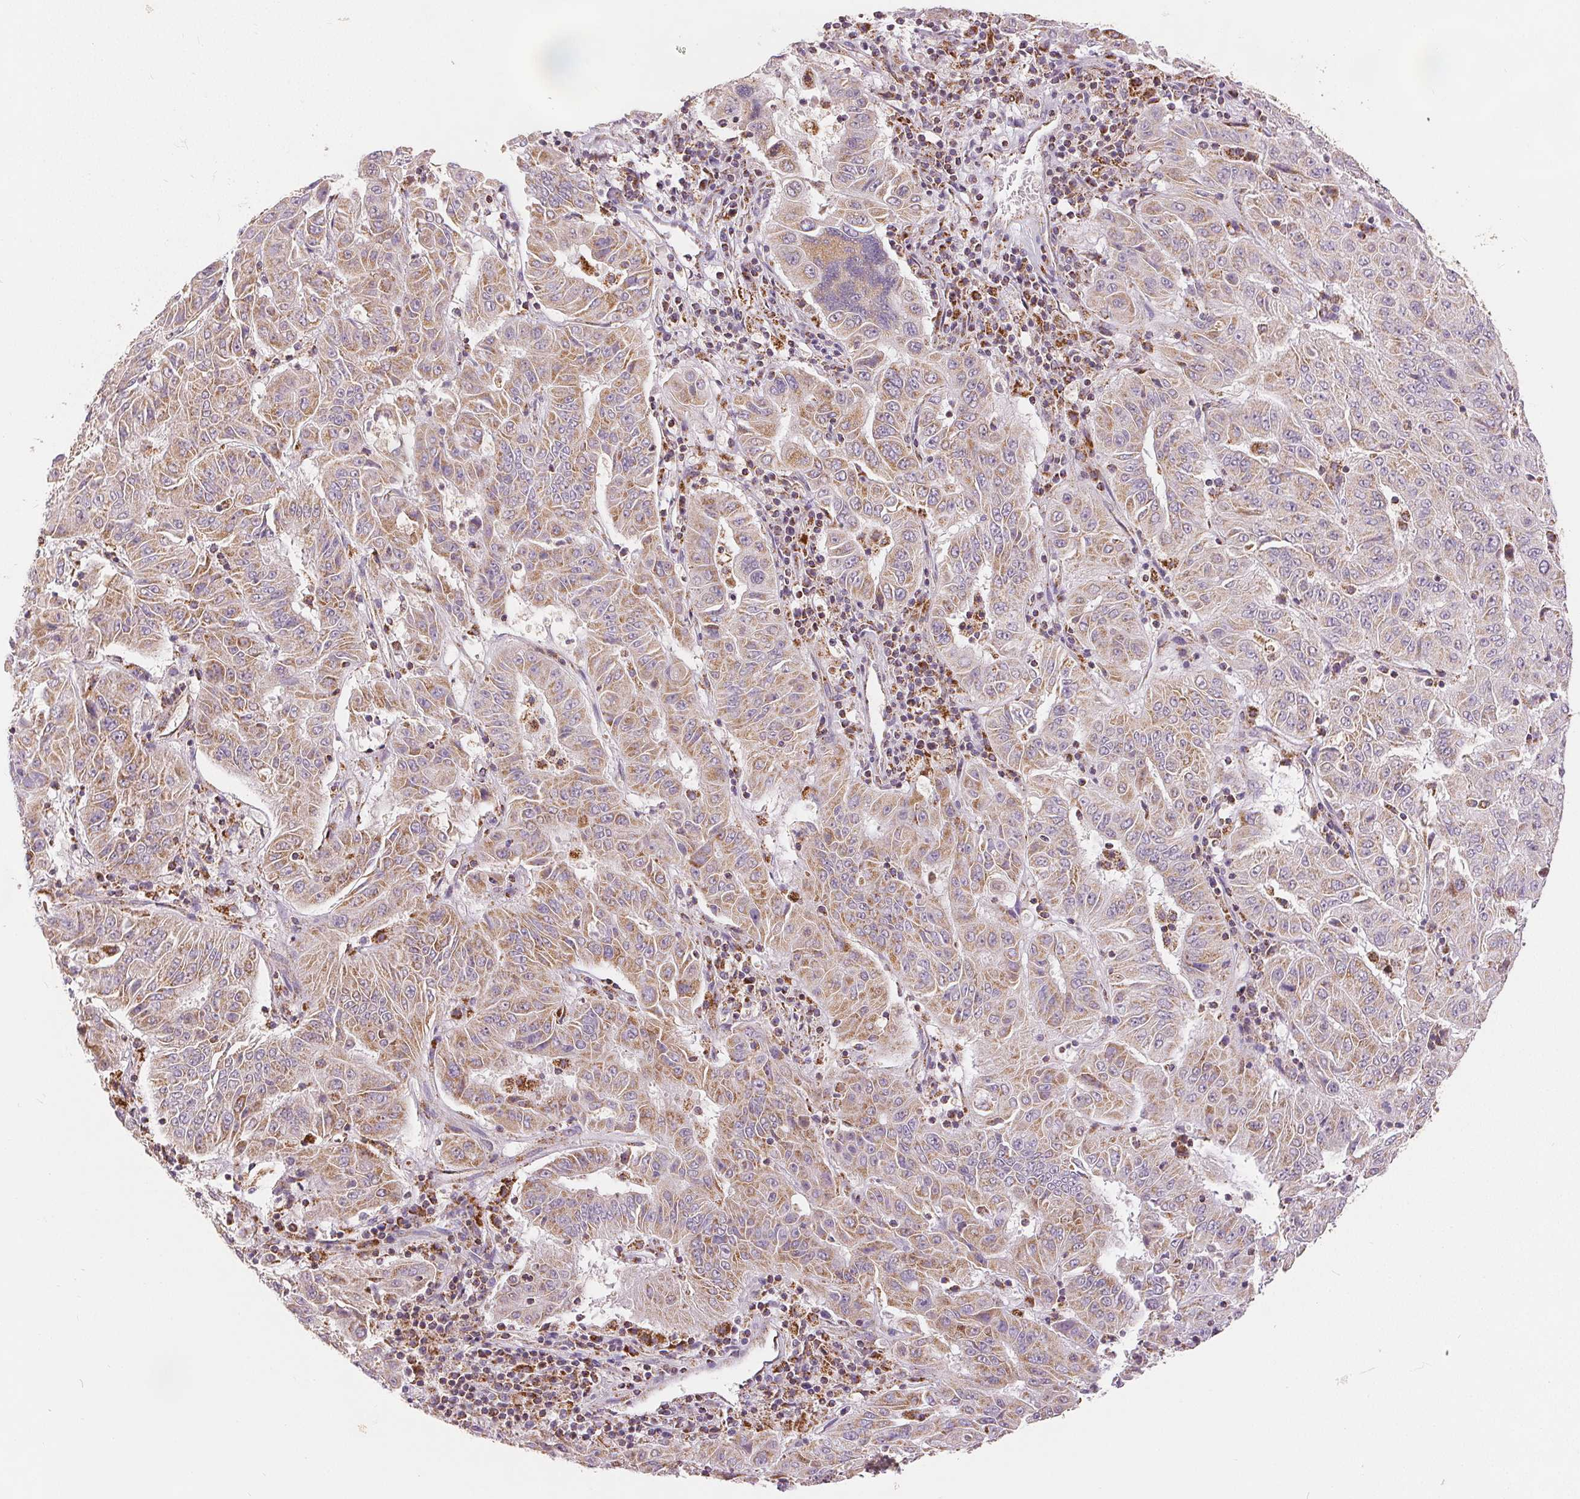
{"staining": {"intensity": "moderate", "quantity": ">75%", "location": "cytoplasmic/membranous"}, "tissue": "pancreatic cancer", "cell_type": "Tumor cells", "image_type": "cancer", "snomed": [{"axis": "morphology", "description": "Adenocarcinoma, NOS"}, {"axis": "topography", "description": "Pancreas"}], "caption": "Protein analysis of adenocarcinoma (pancreatic) tissue shows moderate cytoplasmic/membranous positivity in approximately >75% of tumor cells.", "gene": "SDHB", "patient": {"sex": "male", "age": 63}}